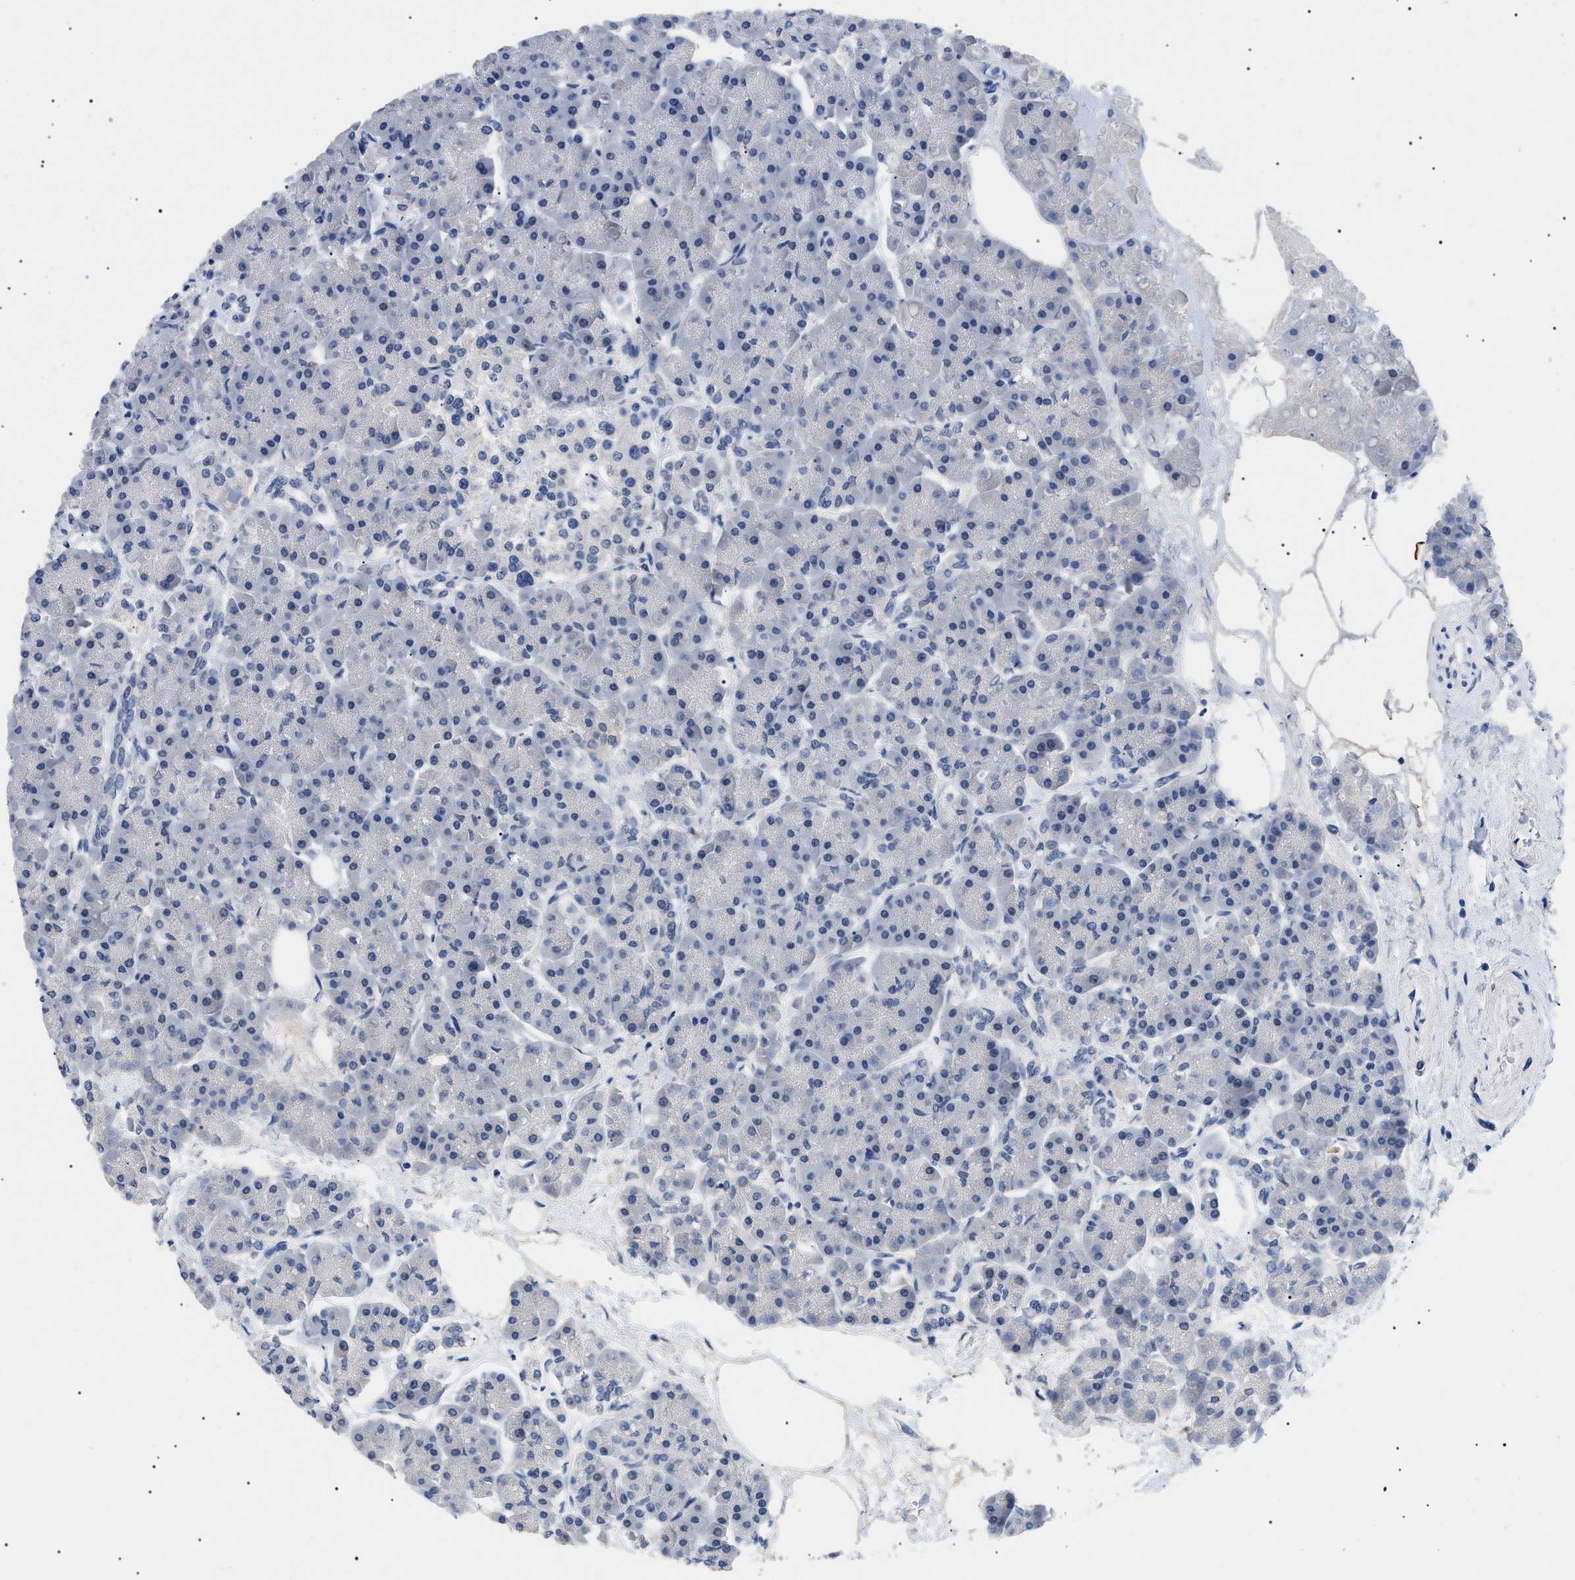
{"staining": {"intensity": "negative", "quantity": "none", "location": "none"}, "tissue": "pancreas", "cell_type": "Exocrine glandular cells", "image_type": "normal", "snomed": [{"axis": "morphology", "description": "Normal tissue, NOS"}, {"axis": "topography", "description": "Pancreas"}], "caption": "Image shows no significant protein expression in exocrine glandular cells of unremarkable pancreas. The staining was performed using DAB to visualize the protein expression in brown, while the nuclei were stained in blue with hematoxylin (Magnification: 20x).", "gene": "PRRT2", "patient": {"sex": "female", "age": 70}}